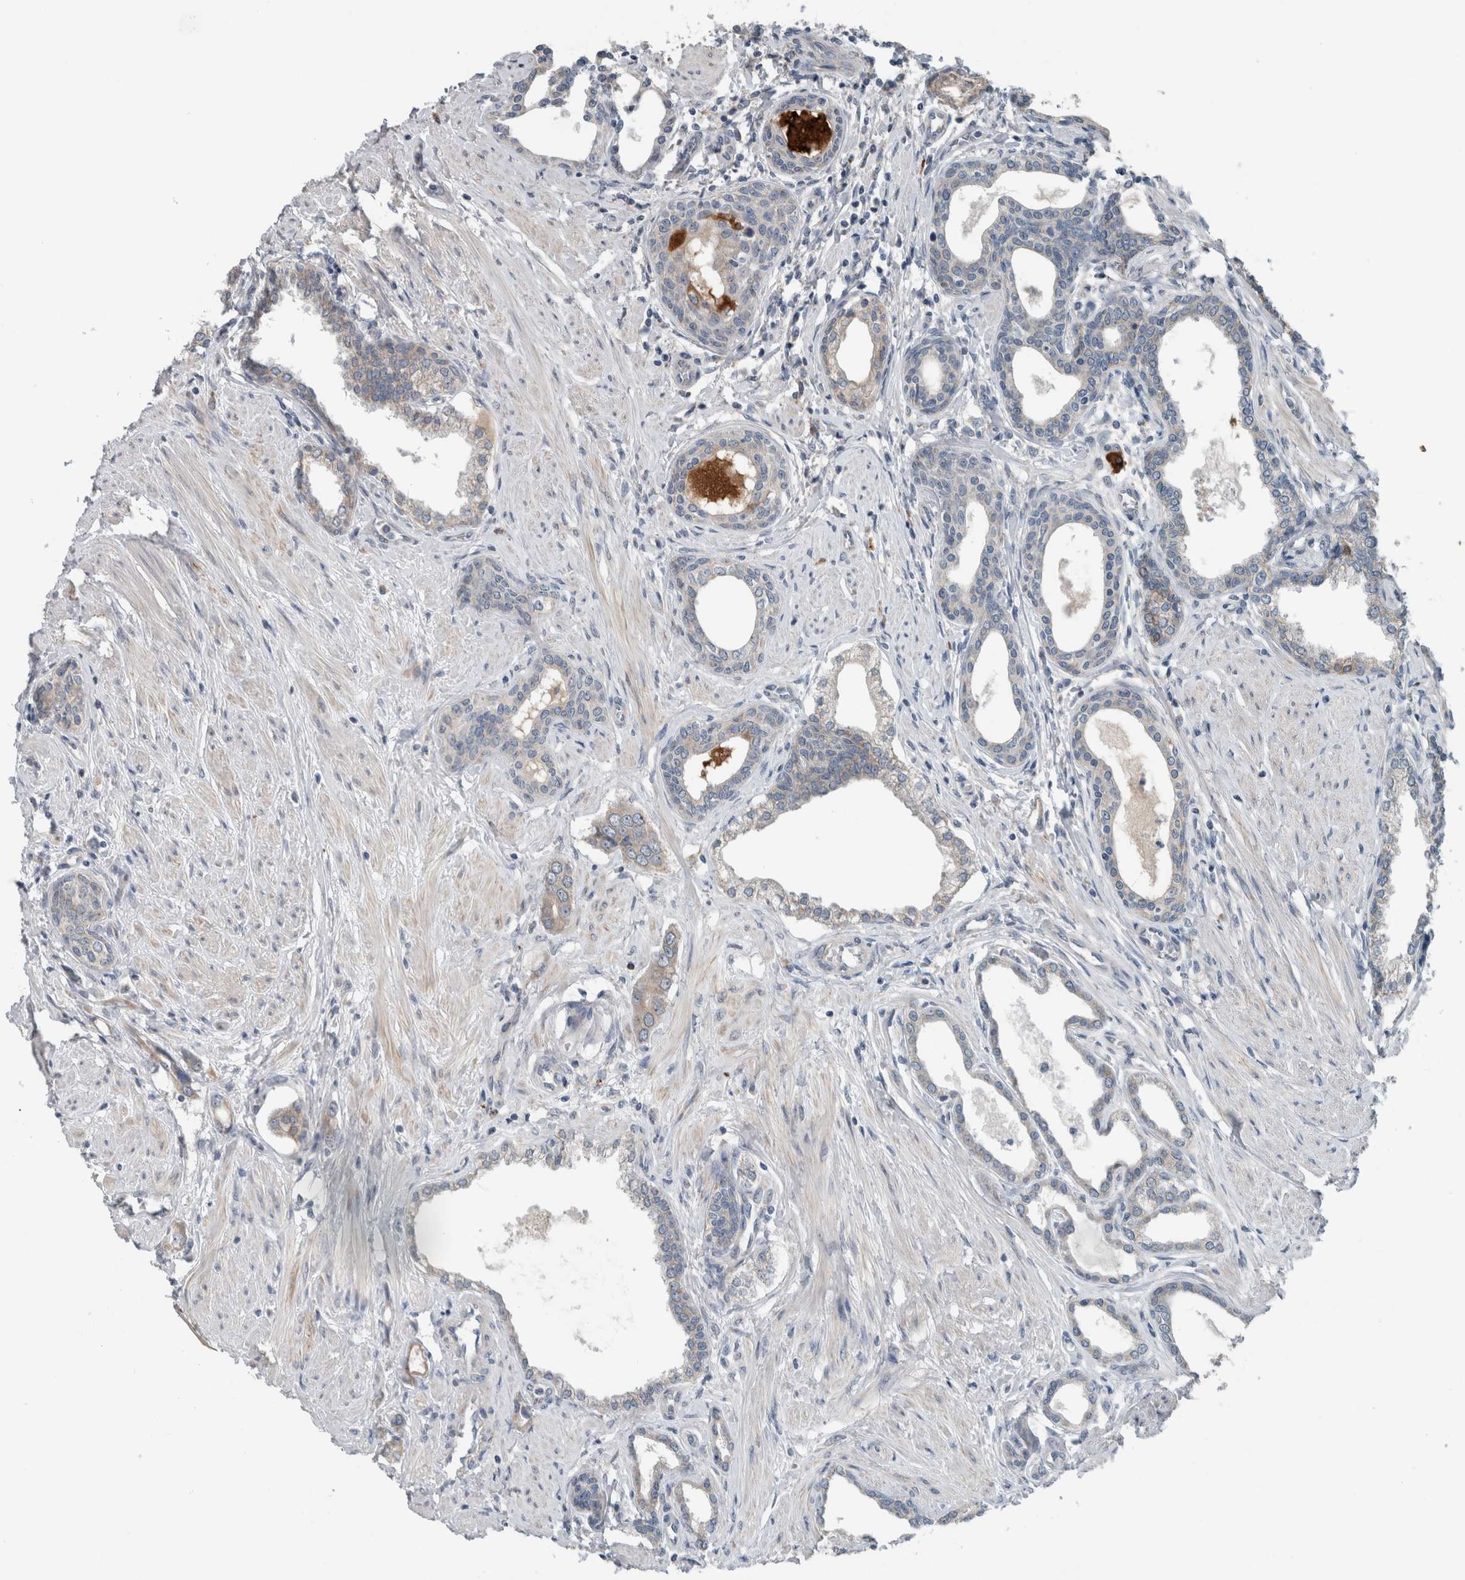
{"staining": {"intensity": "negative", "quantity": "none", "location": "none"}, "tissue": "prostate cancer", "cell_type": "Tumor cells", "image_type": "cancer", "snomed": [{"axis": "morphology", "description": "Adenocarcinoma, High grade"}, {"axis": "topography", "description": "Prostate"}], "caption": "The micrograph exhibits no staining of tumor cells in prostate cancer (high-grade adenocarcinoma).", "gene": "GBA2", "patient": {"sex": "male", "age": 52}}